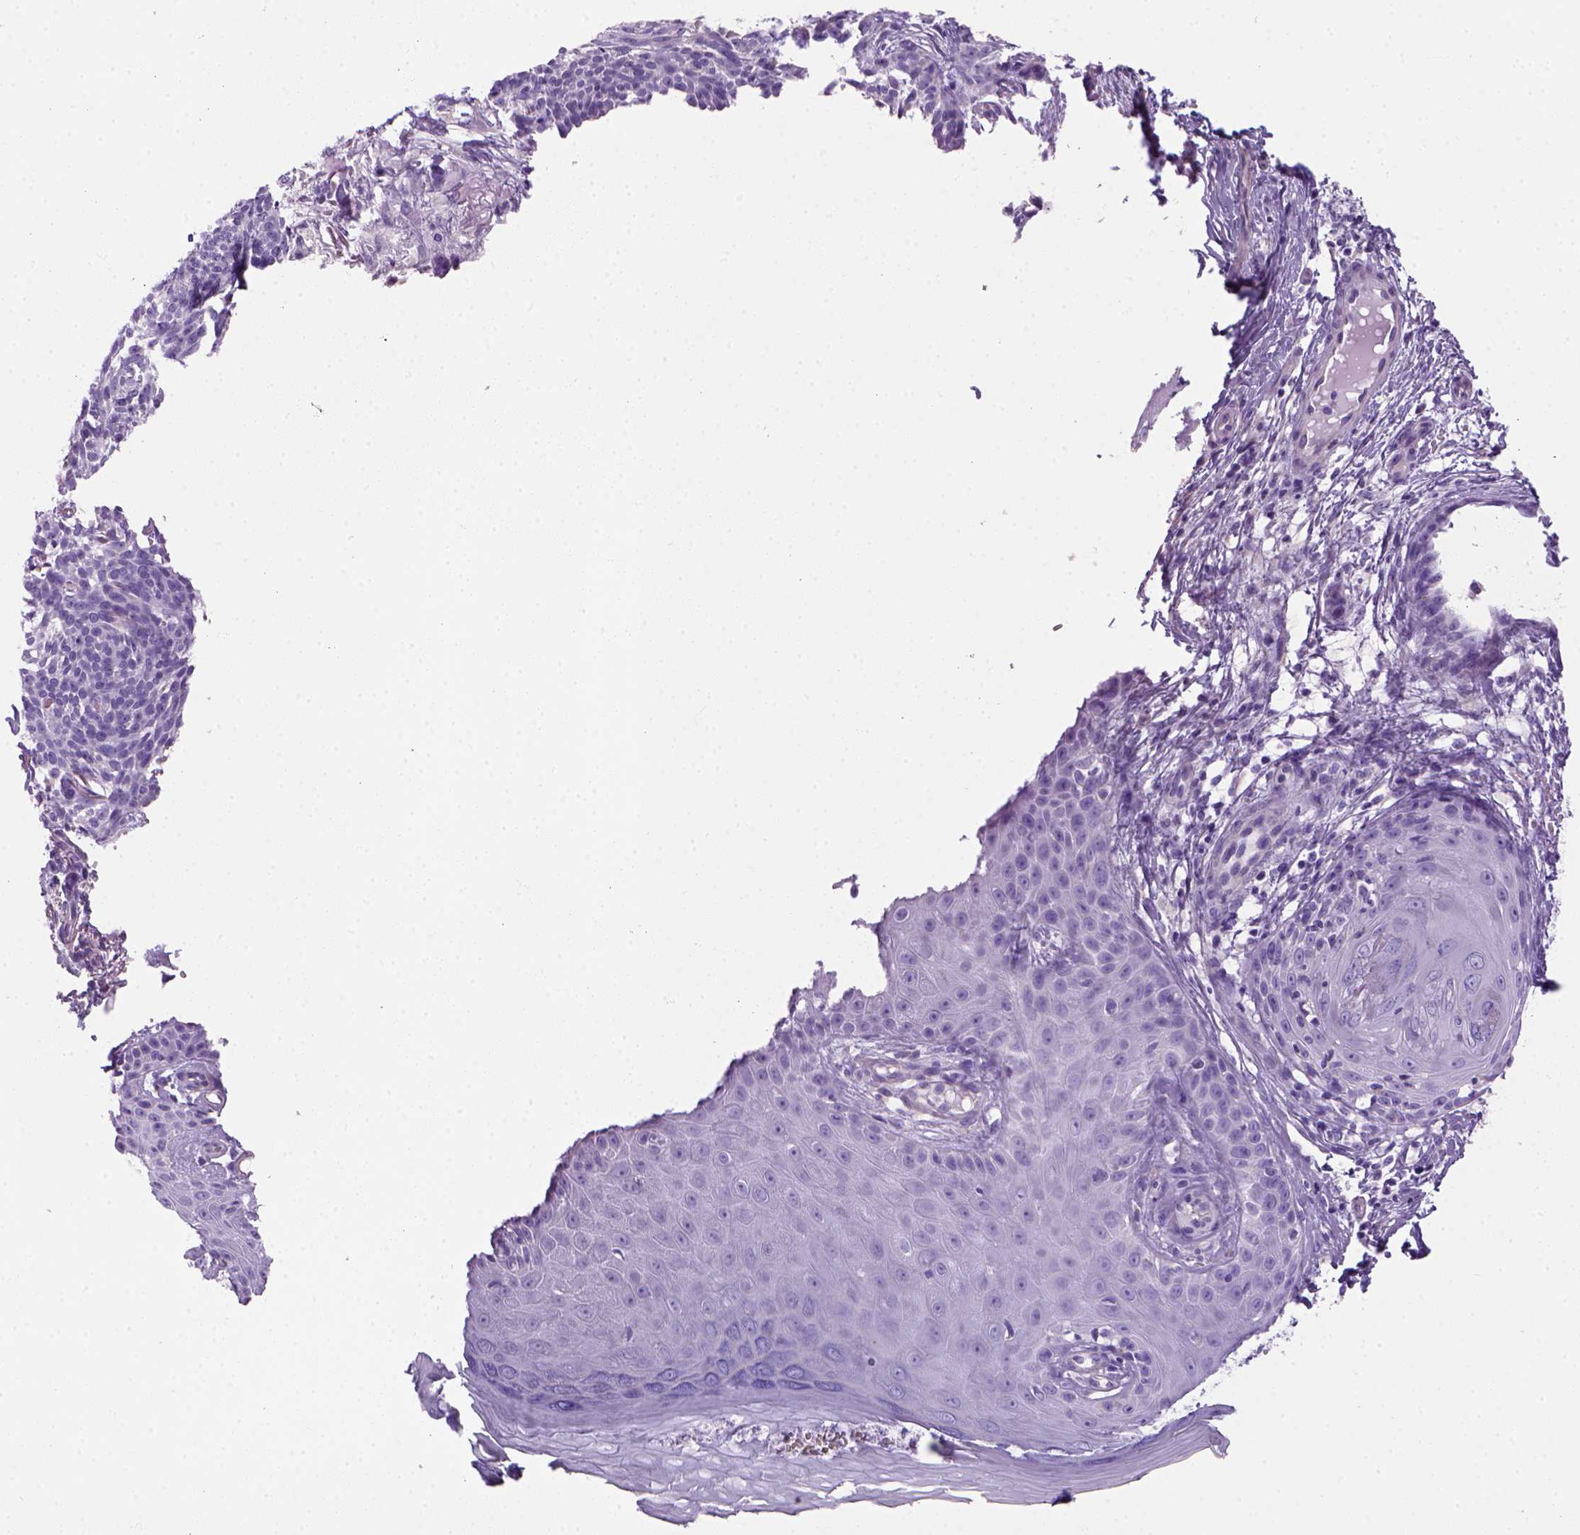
{"staining": {"intensity": "negative", "quantity": "none", "location": "none"}, "tissue": "skin cancer", "cell_type": "Tumor cells", "image_type": "cancer", "snomed": [{"axis": "morphology", "description": "Basal cell carcinoma"}, {"axis": "topography", "description": "Skin"}], "caption": "Immunohistochemical staining of skin cancer shows no significant expression in tumor cells.", "gene": "ARHGEF33", "patient": {"sex": "male", "age": 88}}